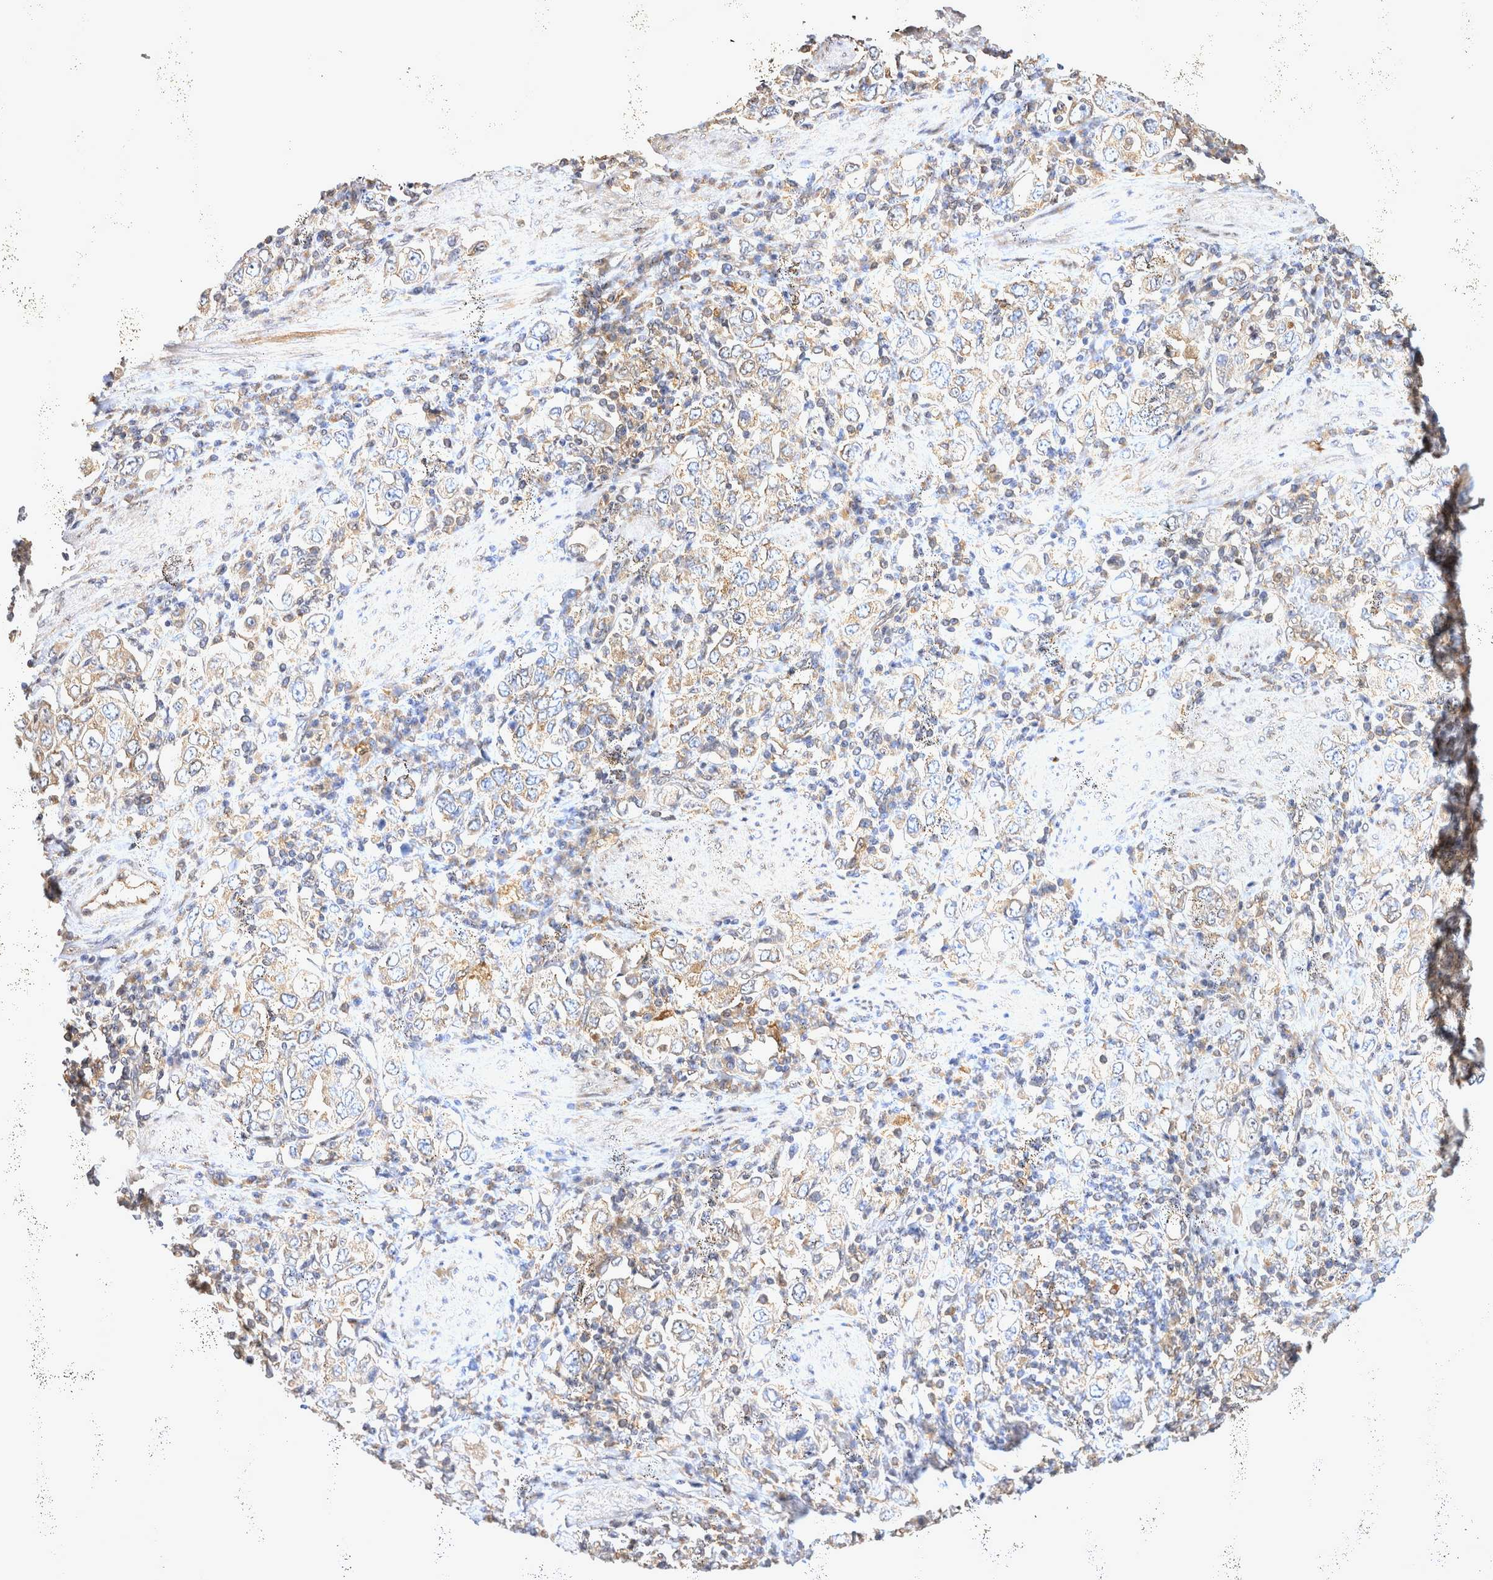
{"staining": {"intensity": "weak", "quantity": "<25%", "location": "cytoplasmic/membranous"}, "tissue": "stomach cancer", "cell_type": "Tumor cells", "image_type": "cancer", "snomed": [{"axis": "morphology", "description": "Adenocarcinoma, NOS"}, {"axis": "topography", "description": "Stomach, upper"}], "caption": "Immunohistochemistry (IHC) image of neoplastic tissue: human adenocarcinoma (stomach) stained with DAB (3,3'-diaminobenzidine) exhibits no significant protein staining in tumor cells.", "gene": "ATXN2", "patient": {"sex": "male", "age": 62}}